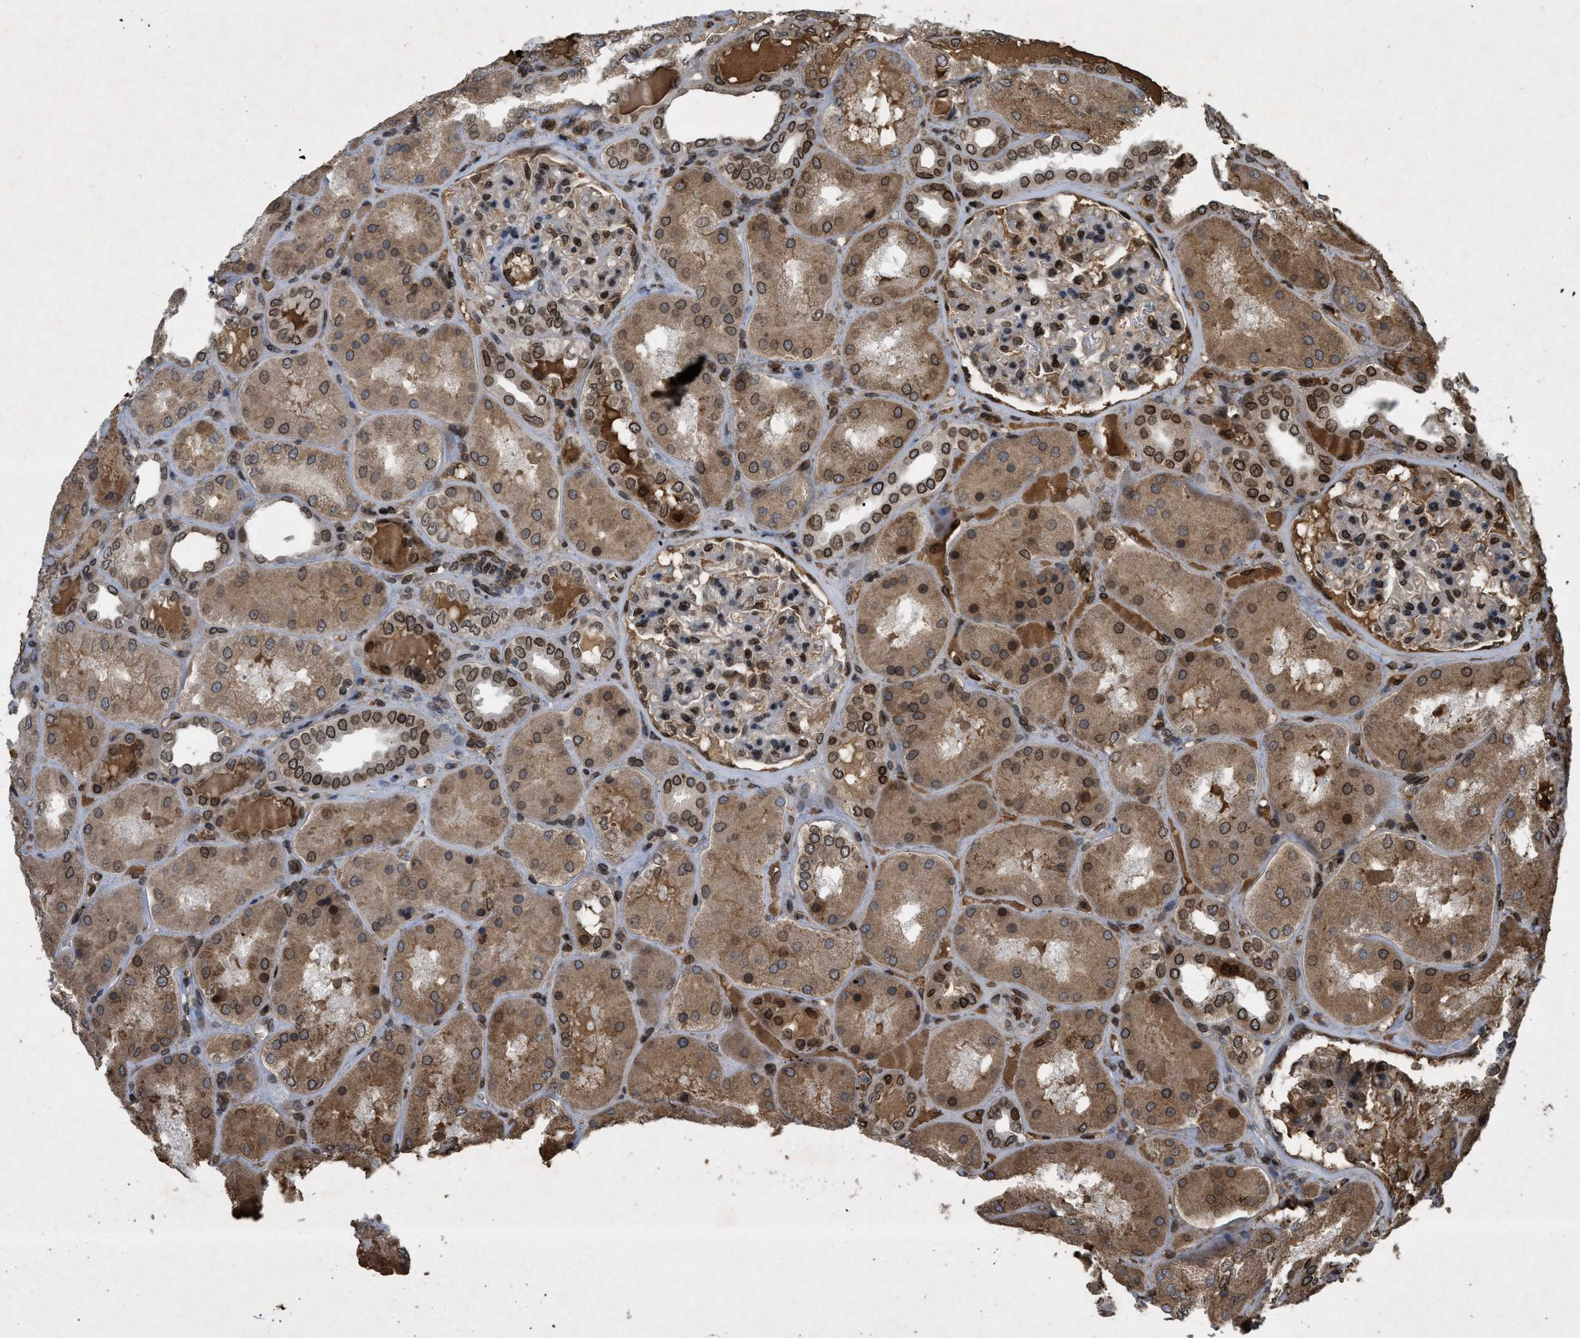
{"staining": {"intensity": "strong", "quantity": "25%-75%", "location": "nuclear"}, "tissue": "kidney", "cell_type": "Cells in glomeruli", "image_type": "normal", "snomed": [{"axis": "morphology", "description": "Normal tissue, NOS"}, {"axis": "topography", "description": "Kidney"}], "caption": "Brown immunohistochemical staining in unremarkable human kidney shows strong nuclear positivity in approximately 25%-75% of cells in glomeruli. (DAB = brown stain, brightfield microscopy at high magnification).", "gene": "CRY1", "patient": {"sex": "female", "age": 56}}